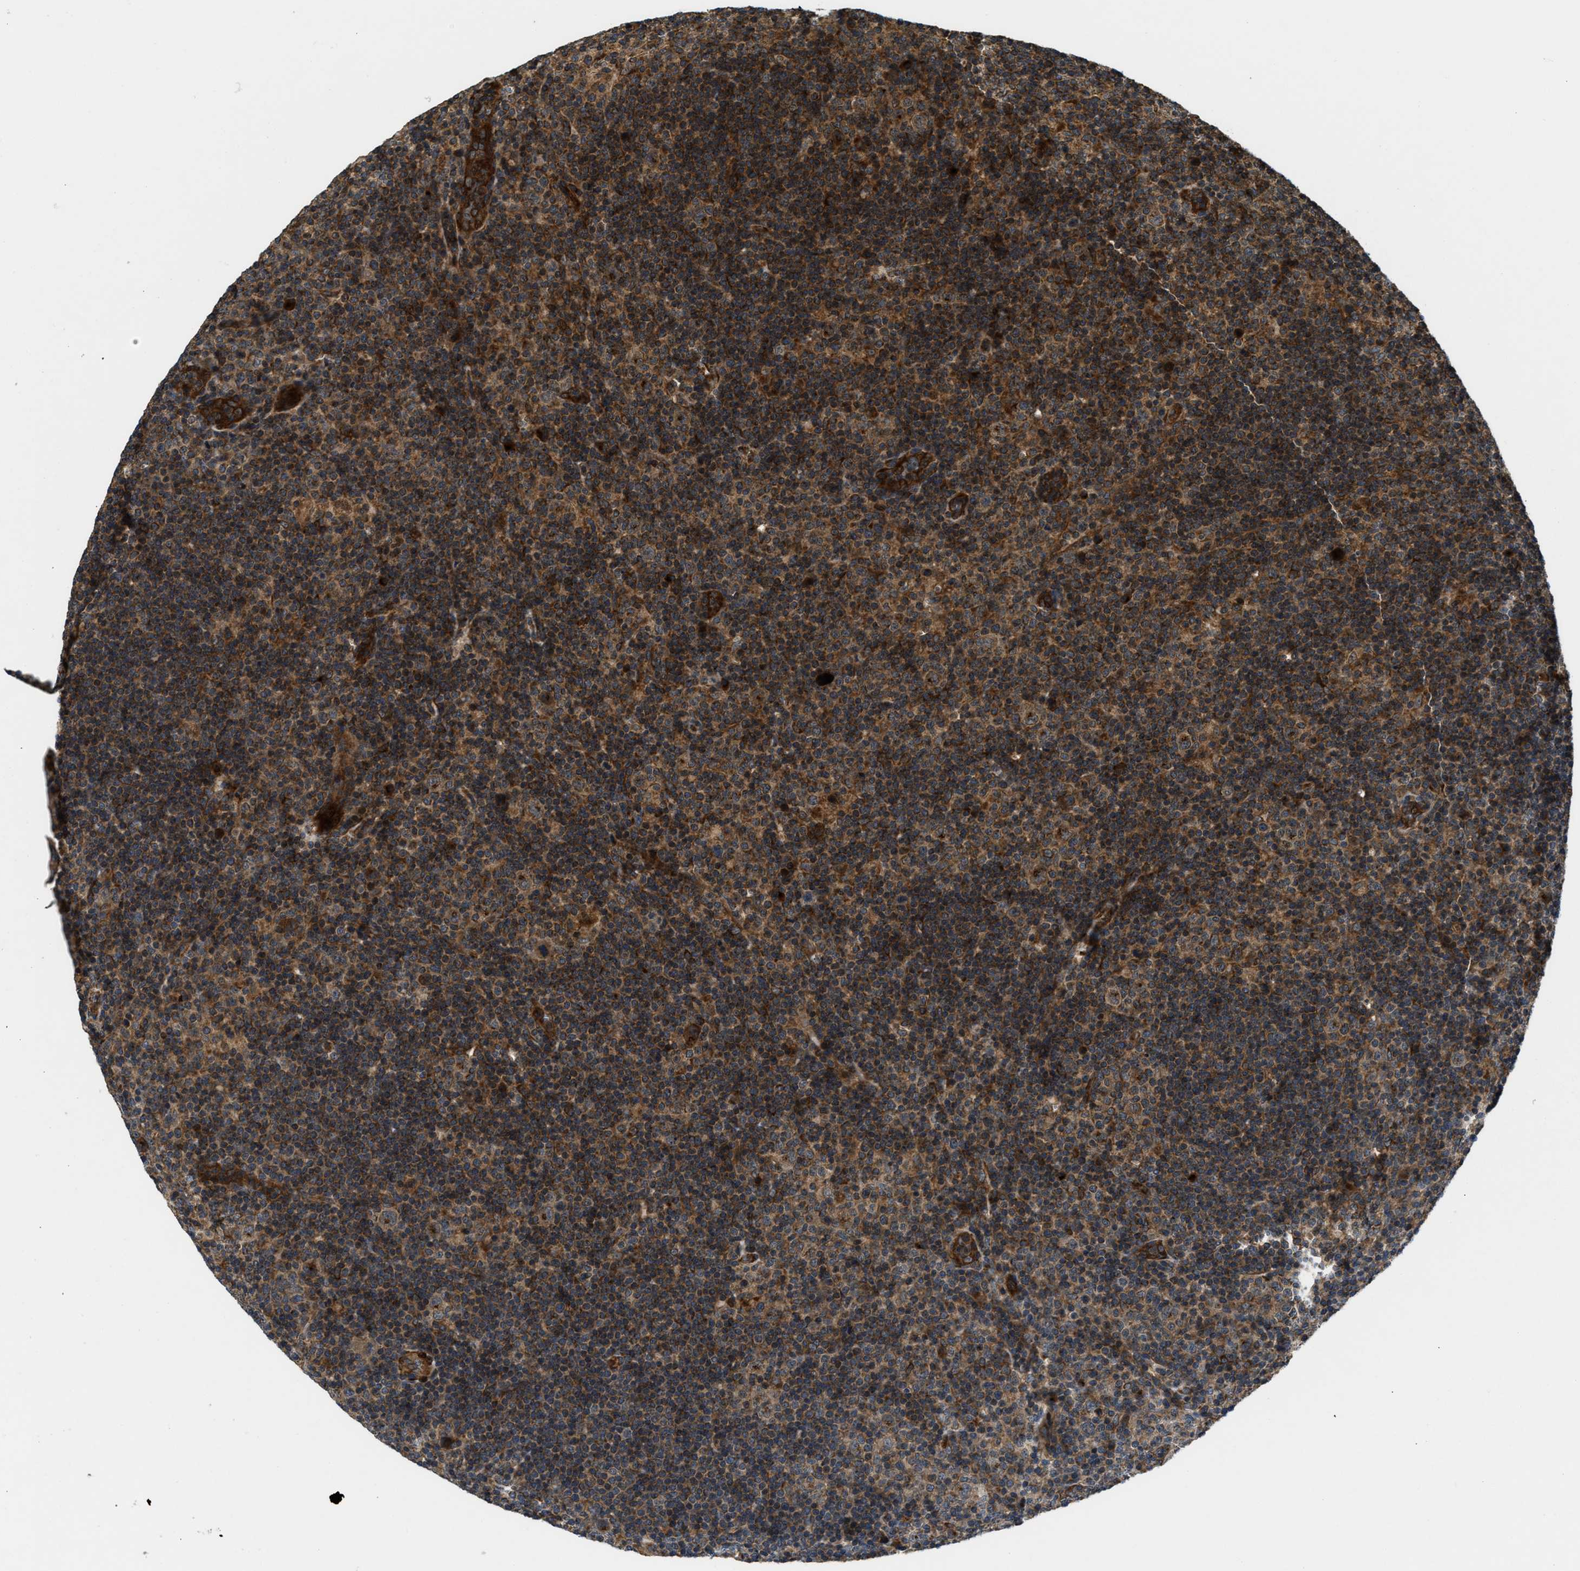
{"staining": {"intensity": "moderate", "quantity": ">75%", "location": "cytoplasmic/membranous"}, "tissue": "lymphoma", "cell_type": "Tumor cells", "image_type": "cancer", "snomed": [{"axis": "morphology", "description": "Hodgkin's disease, NOS"}, {"axis": "topography", "description": "Lymph node"}], "caption": "Lymphoma was stained to show a protein in brown. There is medium levels of moderate cytoplasmic/membranous positivity in about >75% of tumor cells. (Brightfield microscopy of DAB IHC at high magnification).", "gene": "PNPLA8", "patient": {"sex": "female", "age": 57}}